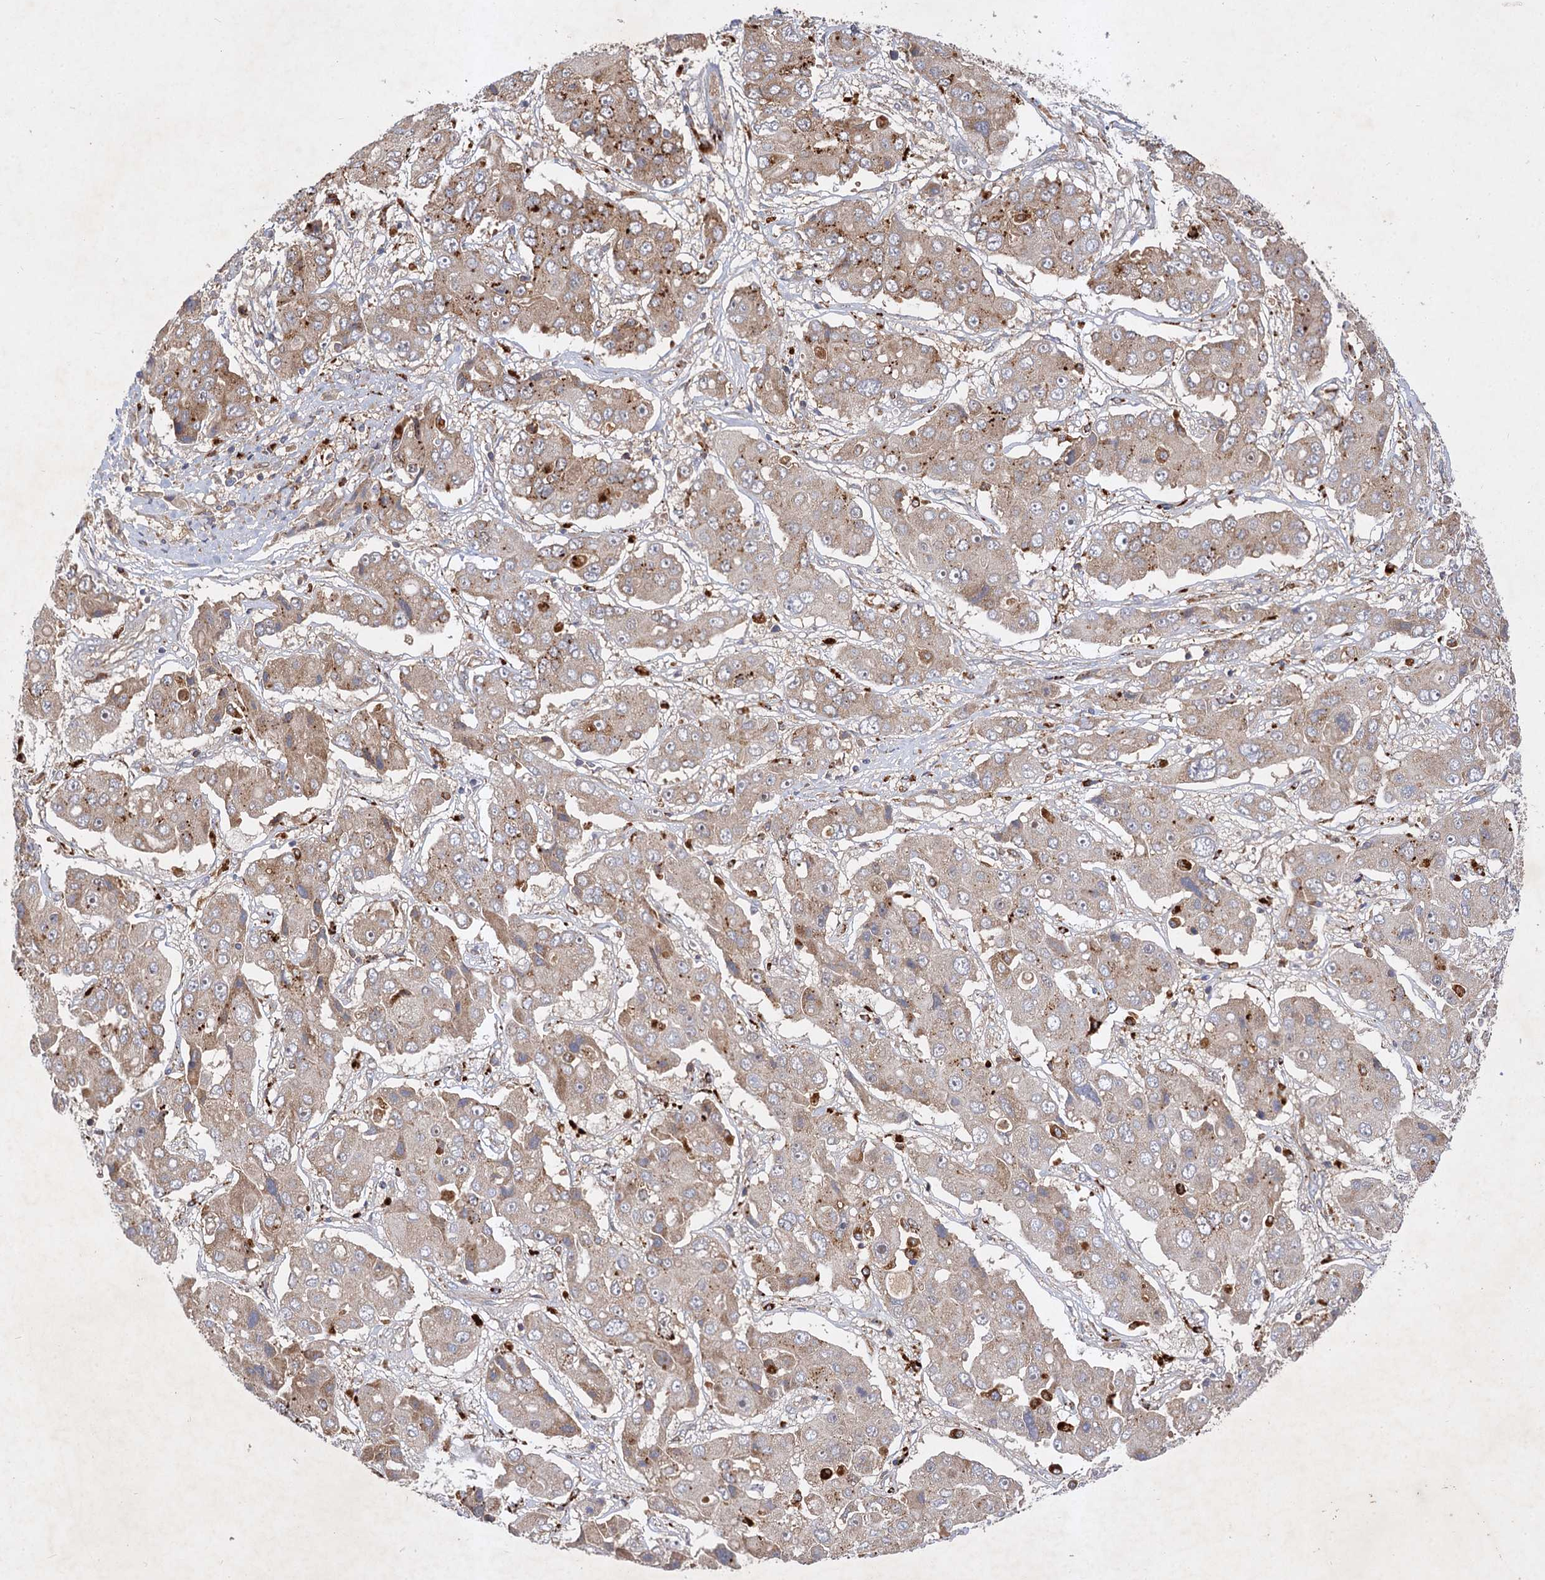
{"staining": {"intensity": "moderate", "quantity": "<25%", "location": "cytoplasmic/membranous"}, "tissue": "liver cancer", "cell_type": "Tumor cells", "image_type": "cancer", "snomed": [{"axis": "morphology", "description": "Cholangiocarcinoma"}, {"axis": "topography", "description": "Liver"}], "caption": "DAB (3,3'-diaminobenzidine) immunohistochemical staining of liver cholangiocarcinoma displays moderate cytoplasmic/membranous protein positivity in about <25% of tumor cells. (DAB (3,3'-diaminobenzidine) IHC, brown staining for protein, blue staining for nuclei).", "gene": "PATL1", "patient": {"sex": "male", "age": 67}}